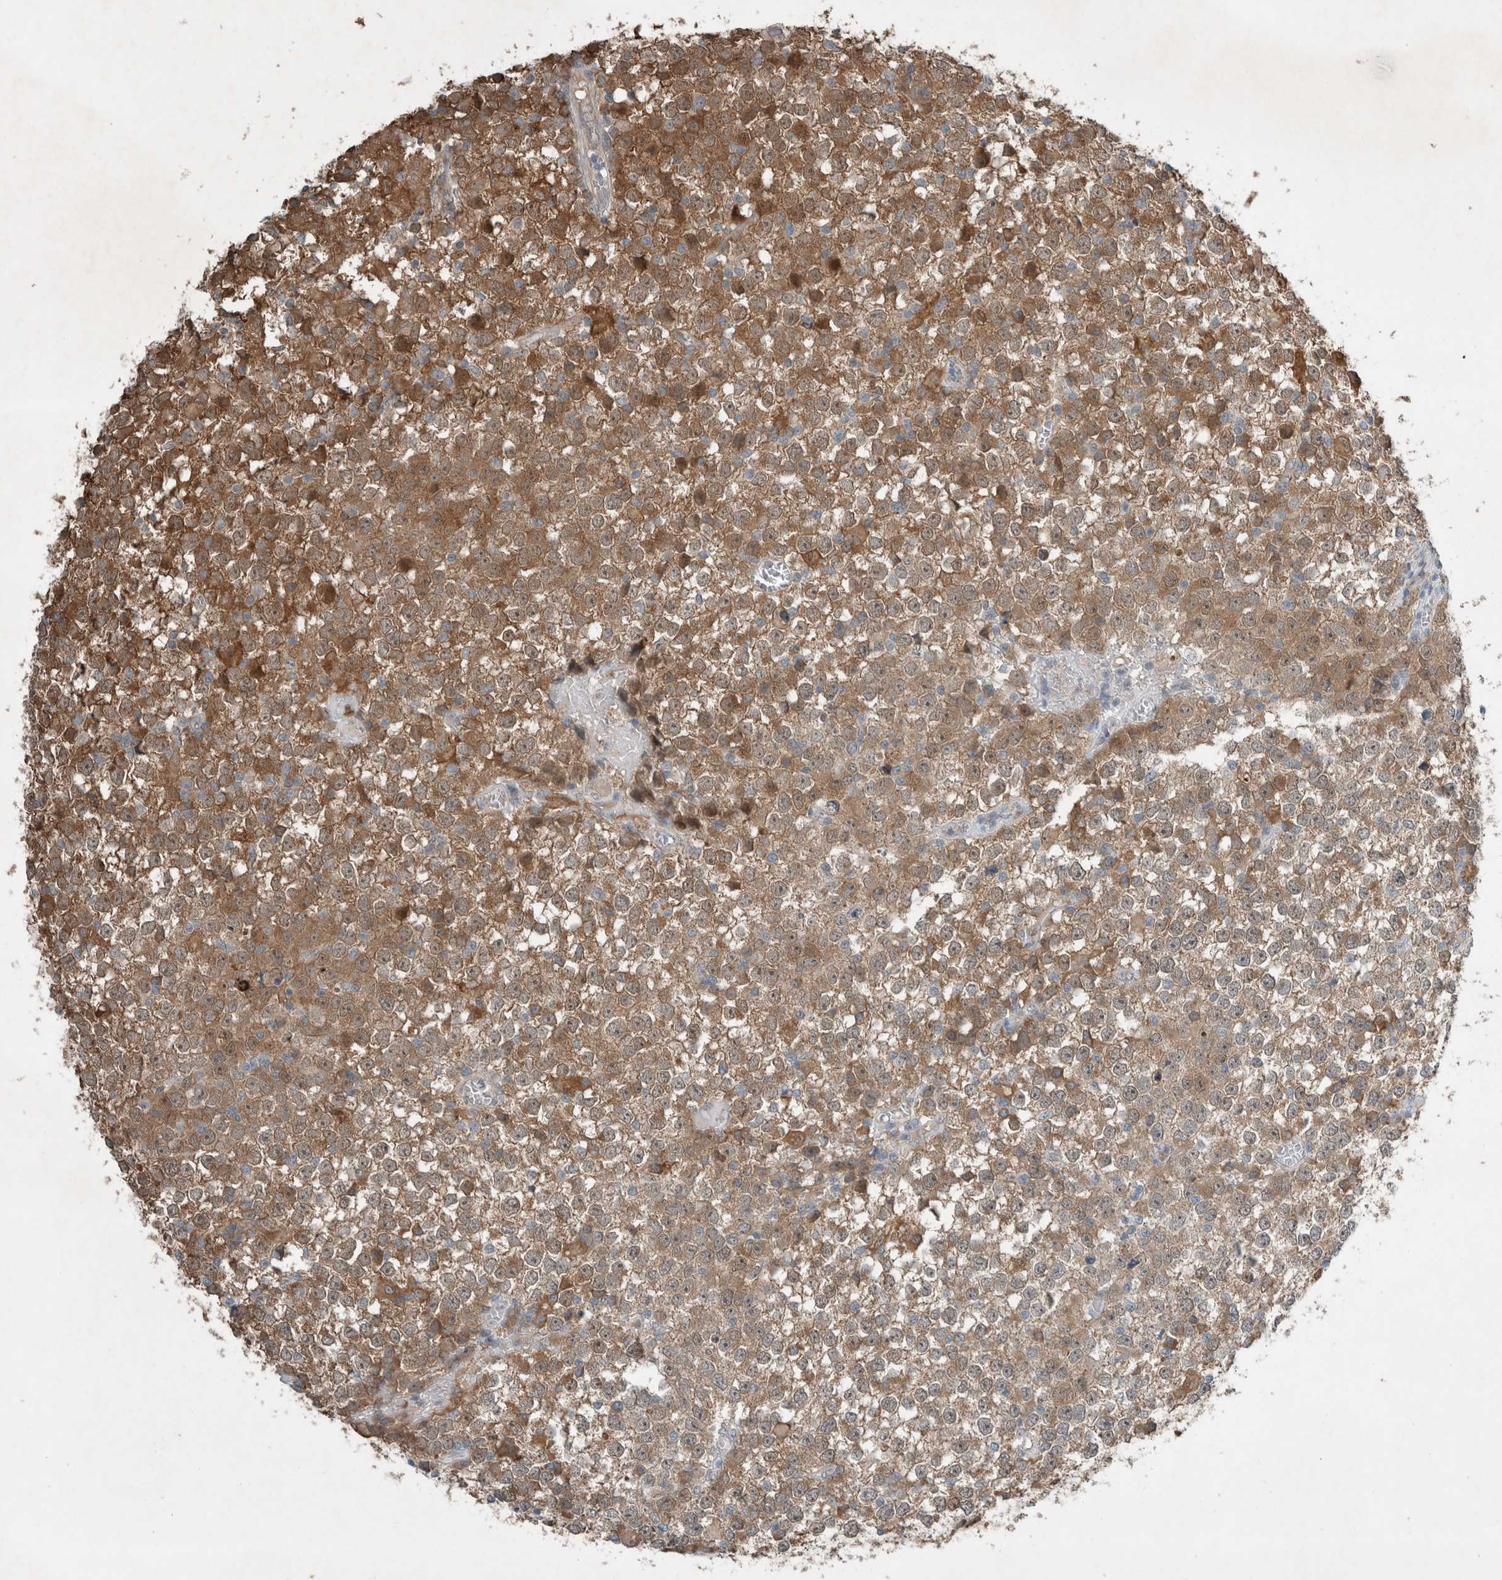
{"staining": {"intensity": "moderate", "quantity": ">75%", "location": "cytoplasmic/membranous"}, "tissue": "testis cancer", "cell_type": "Tumor cells", "image_type": "cancer", "snomed": [{"axis": "morphology", "description": "Seminoma, NOS"}, {"axis": "topography", "description": "Testis"}], "caption": "There is medium levels of moderate cytoplasmic/membranous staining in tumor cells of testis seminoma, as demonstrated by immunohistochemical staining (brown color).", "gene": "RALGDS", "patient": {"sex": "male", "age": 65}}